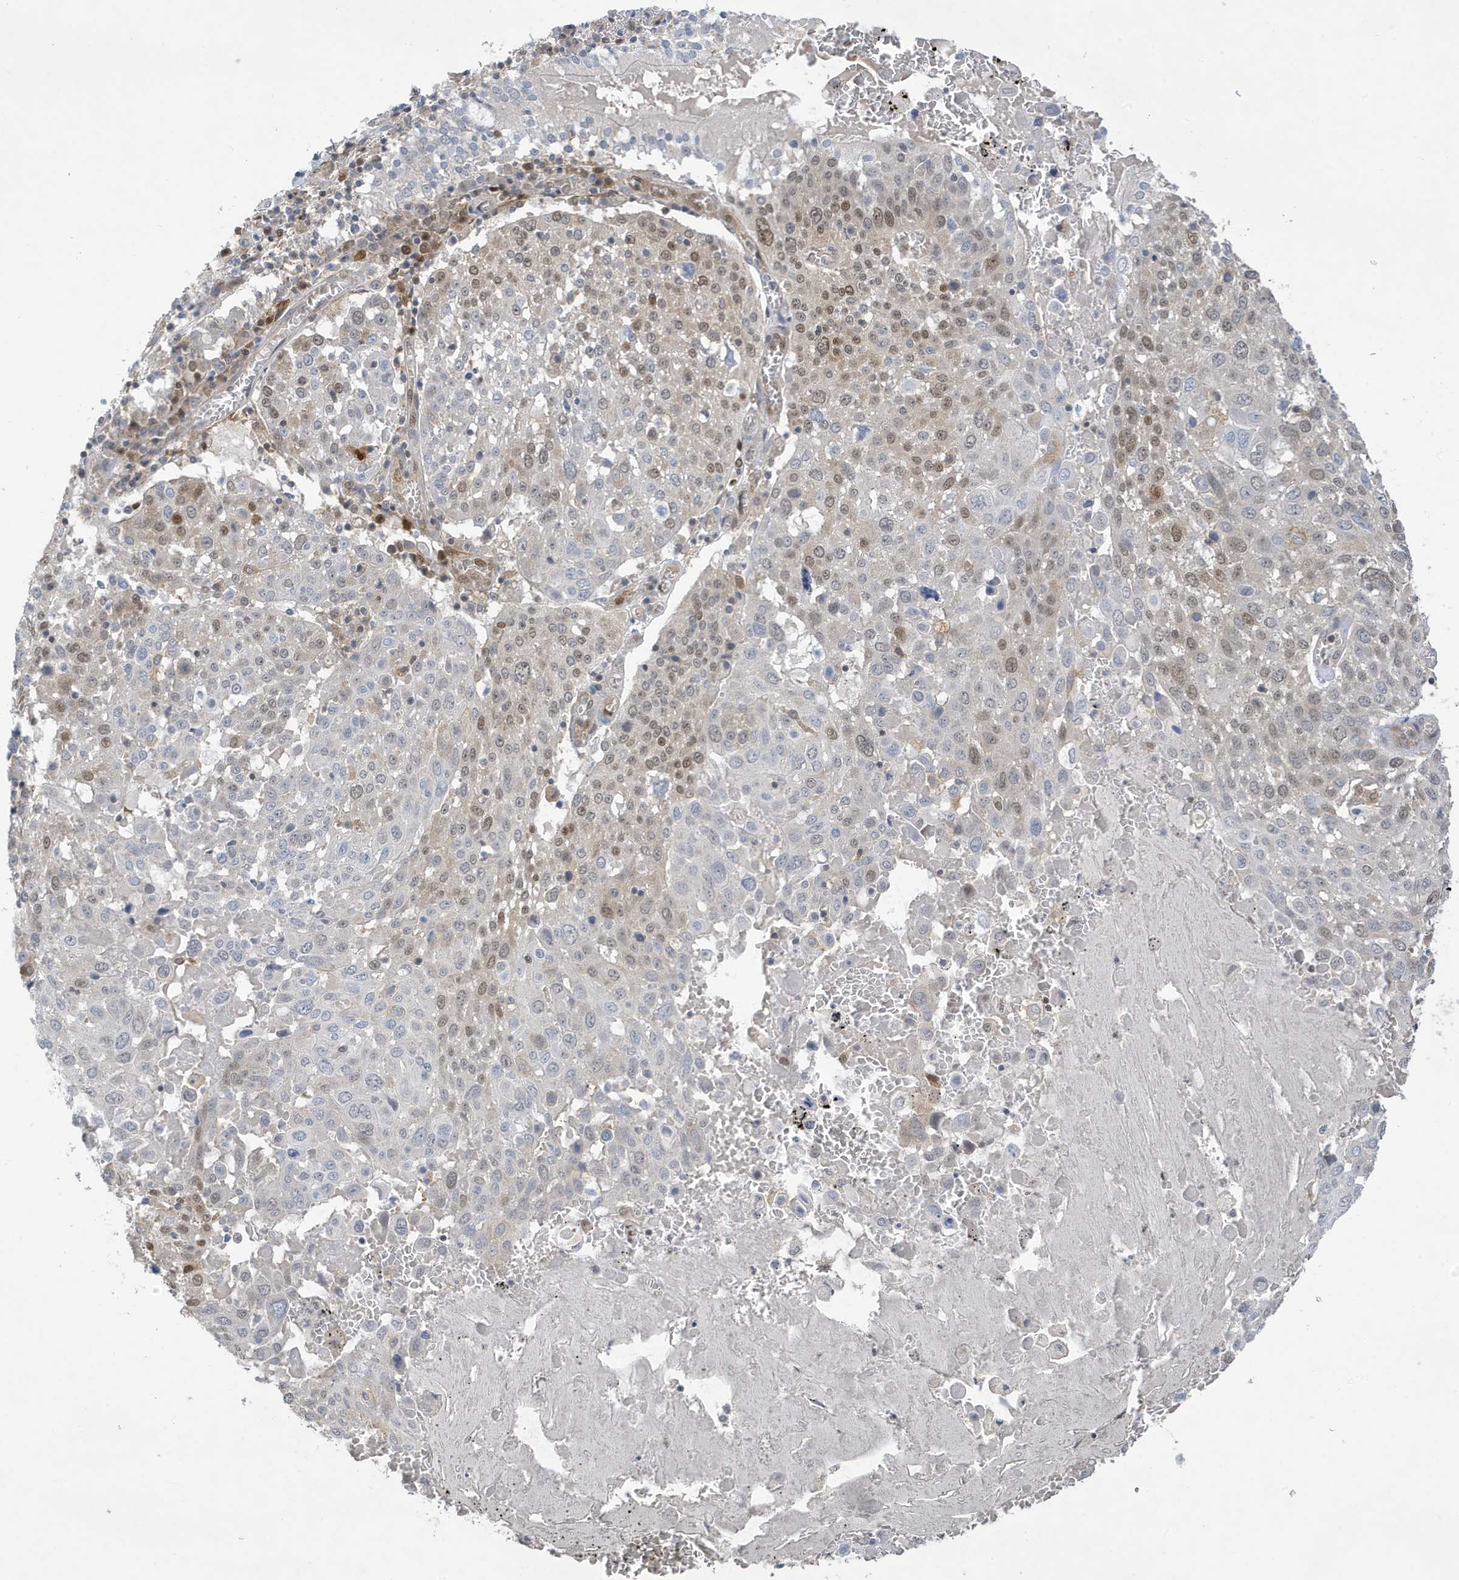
{"staining": {"intensity": "moderate", "quantity": "25%-75%", "location": "nuclear"}, "tissue": "lung cancer", "cell_type": "Tumor cells", "image_type": "cancer", "snomed": [{"axis": "morphology", "description": "Squamous cell carcinoma, NOS"}, {"axis": "topography", "description": "Lung"}], "caption": "IHC micrograph of neoplastic tissue: squamous cell carcinoma (lung) stained using immunohistochemistry demonstrates medium levels of moderate protein expression localized specifically in the nuclear of tumor cells, appearing as a nuclear brown color.", "gene": "NCOA7", "patient": {"sex": "male", "age": 65}}